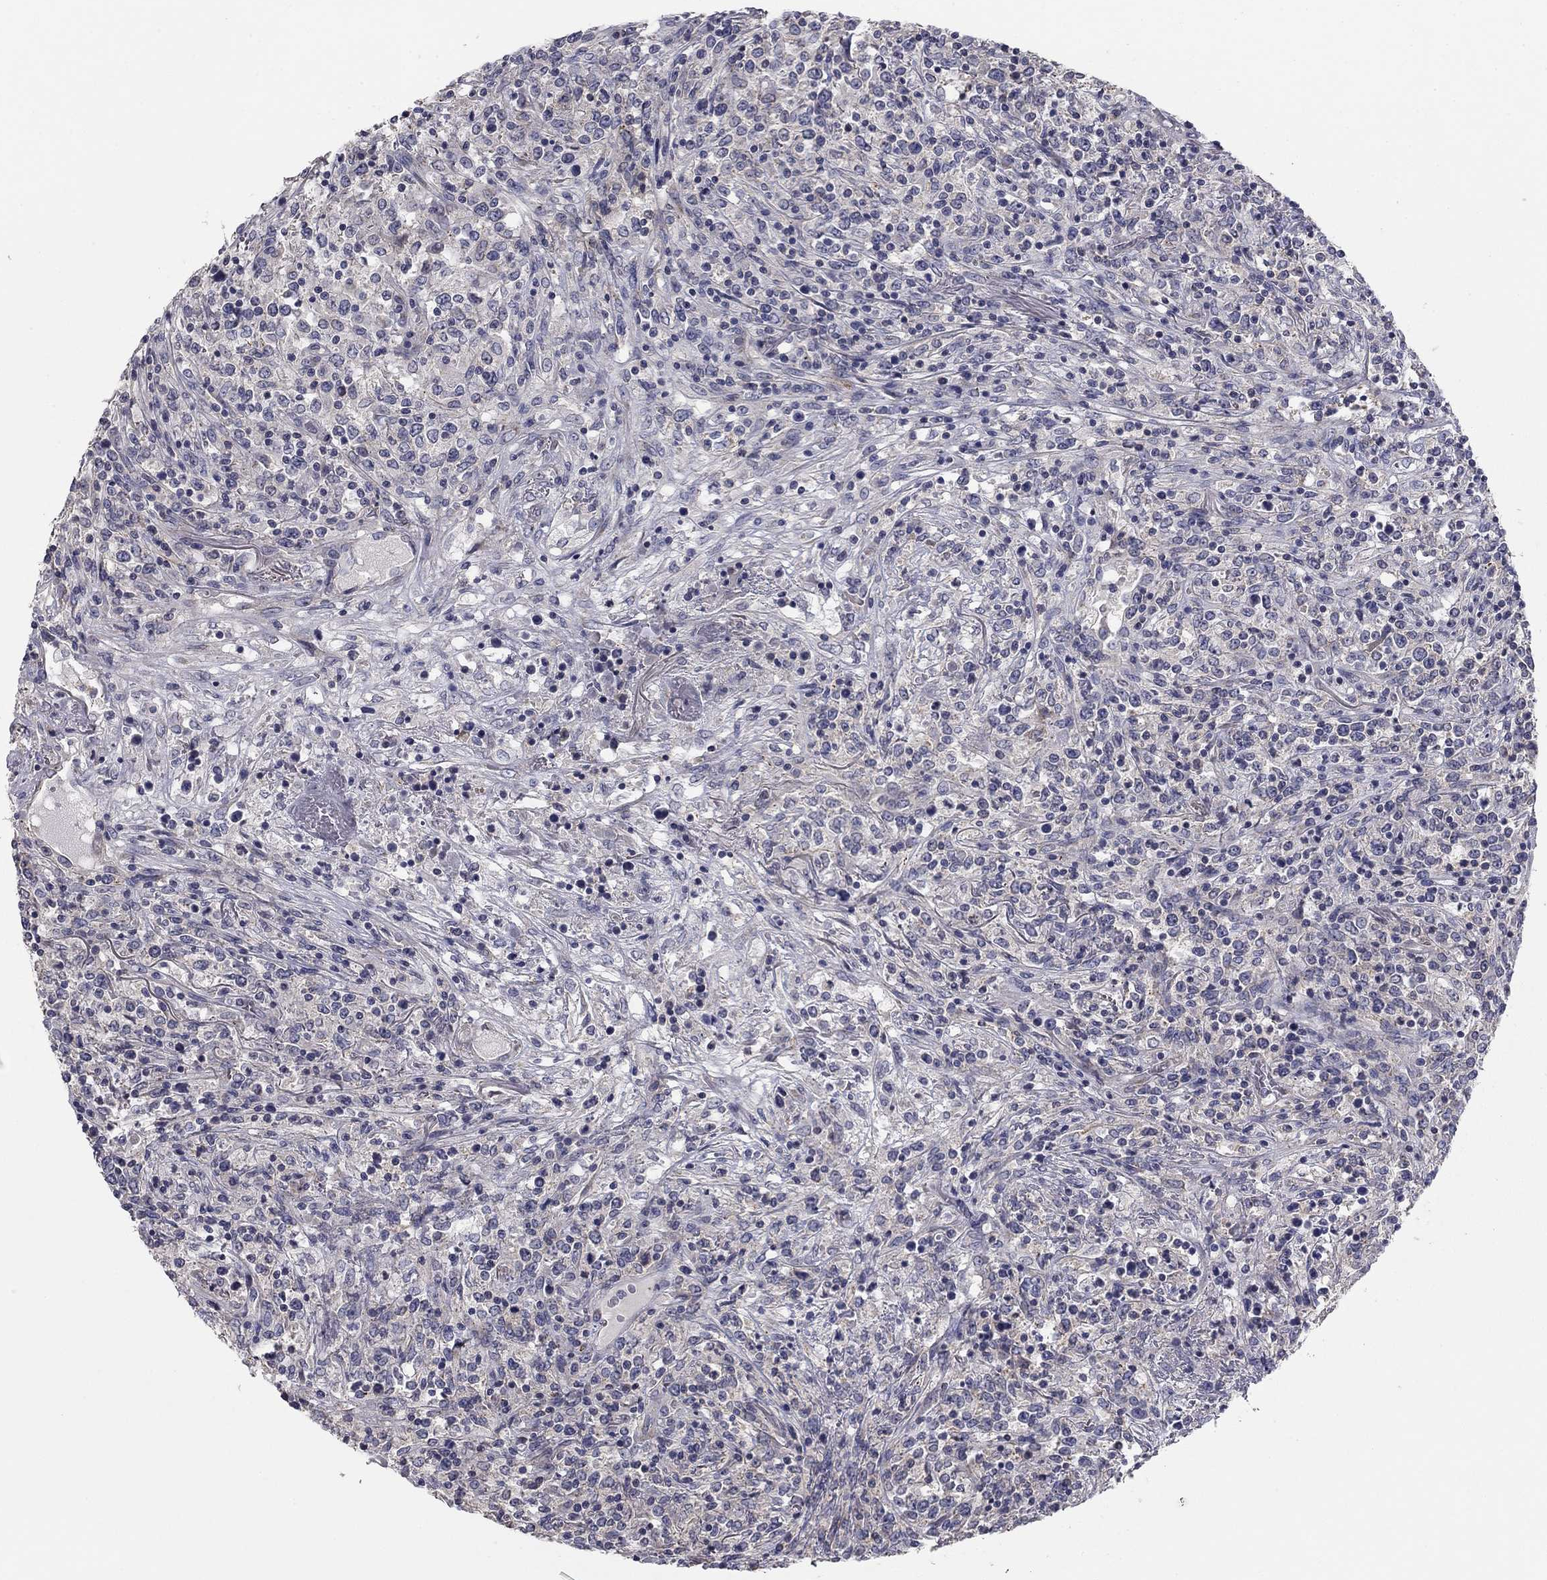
{"staining": {"intensity": "negative", "quantity": "none", "location": "none"}, "tissue": "lymphoma", "cell_type": "Tumor cells", "image_type": "cancer", "snomed": [{"axis": "morphology", "description": "Malignant lymphoma, non-Hodgkin's type, High grade"}, {"axis": "topography", "description": "Lung"}], "caption": "This is a photomicrograph of immunohistochemistry (IHC) staining of lymphoma, which shows no expression in tumor cells.", "gene": "SEPTIN3", "patient": {"sex": "male", "age": 79}}